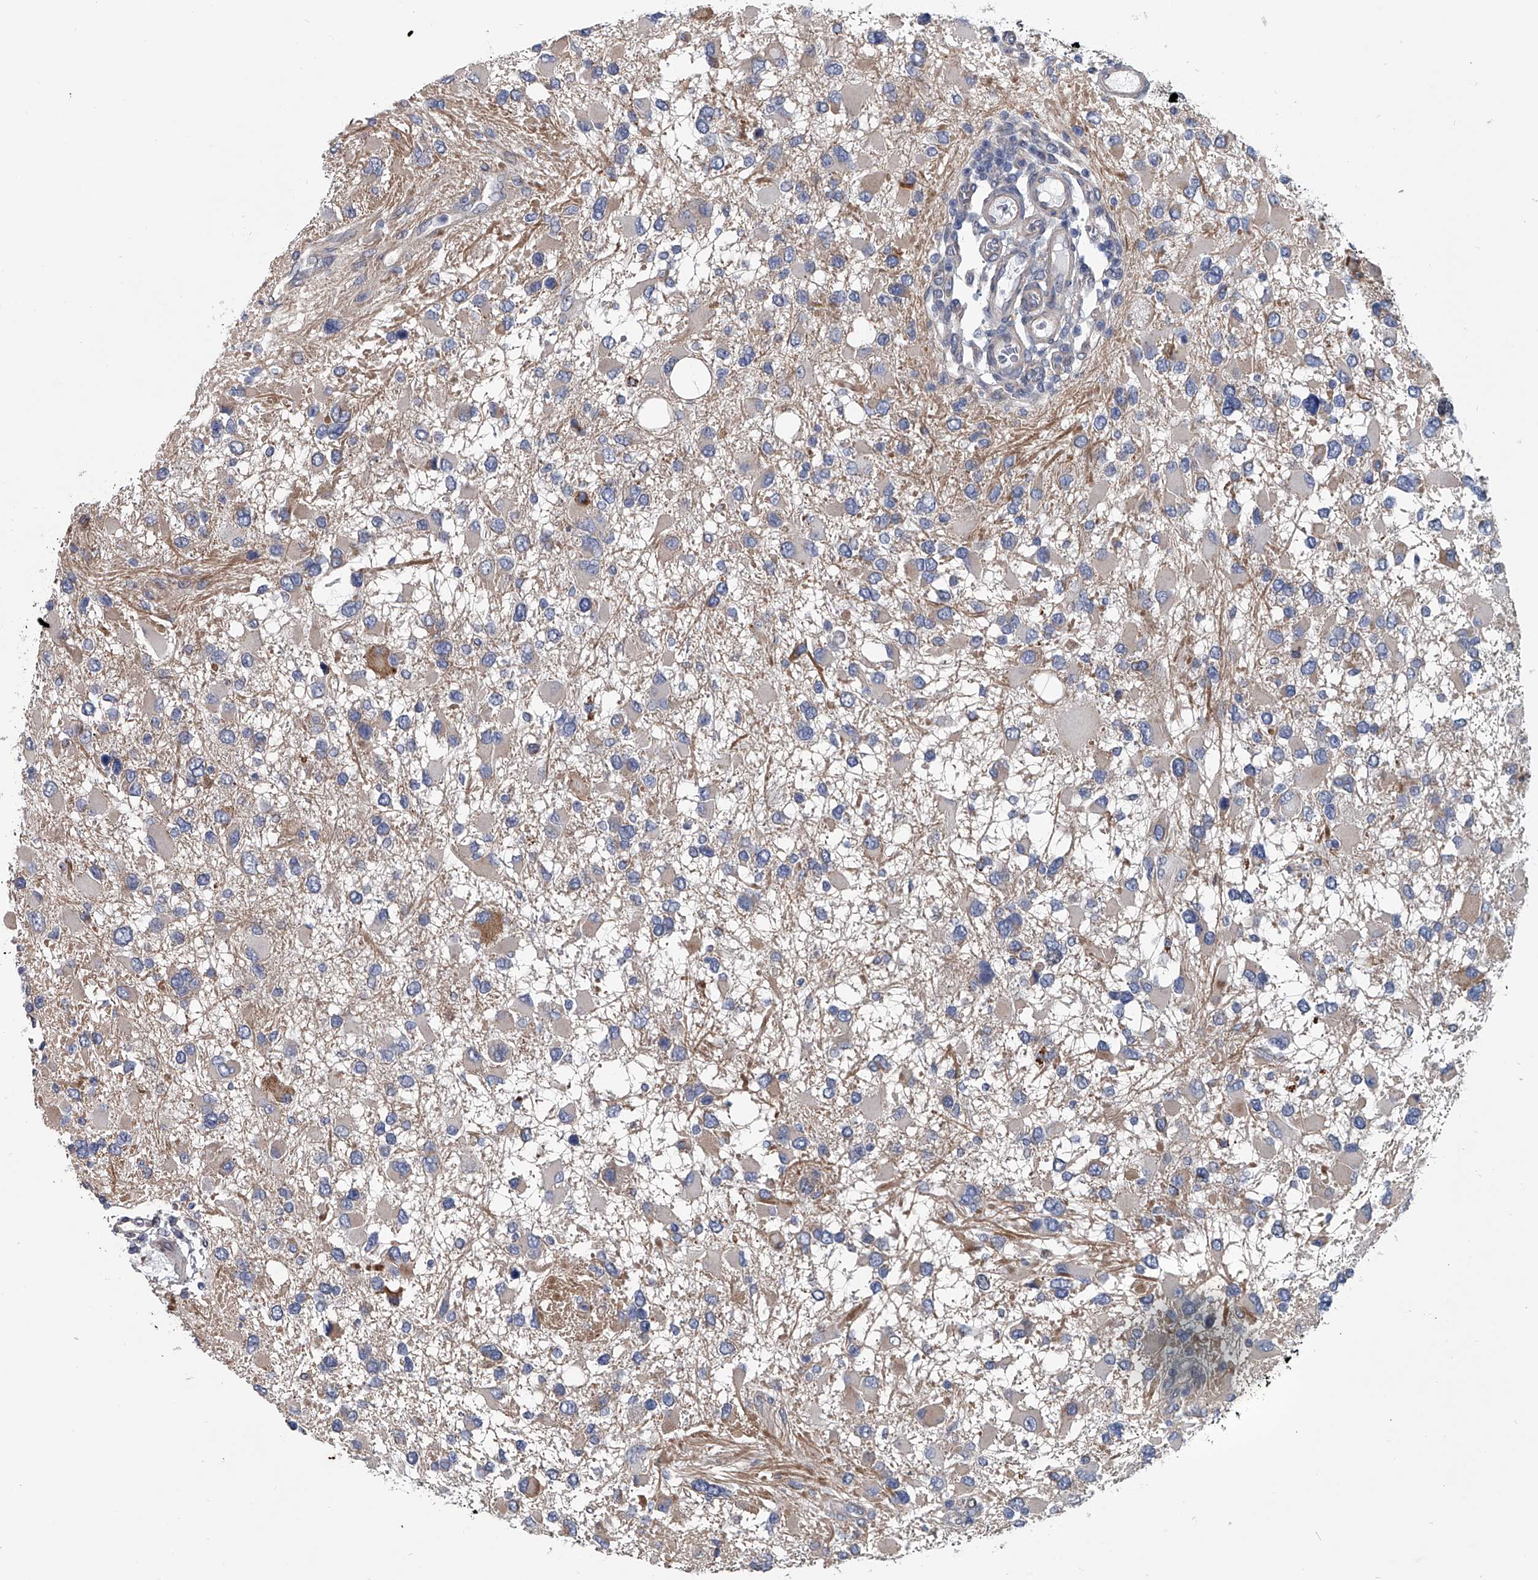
{"staining": {"intensity": "negative", "quantity": "none", "location": "none"}, "tissue": "glioma", "cell_type": "Tumor cells", "image_type": "cancer", "snomed": [{"axis": "morphology", "description": "Glioma, malignant, High grade"}, {"axis": "topography", "description": "Brain"}], "caption": "This is an immunohistochemistry image of high-grade glioma (malignant). There is no staining in tumor cells.", "gene": "ABCG1", "patient": {"sex": "male", "age": 53}}